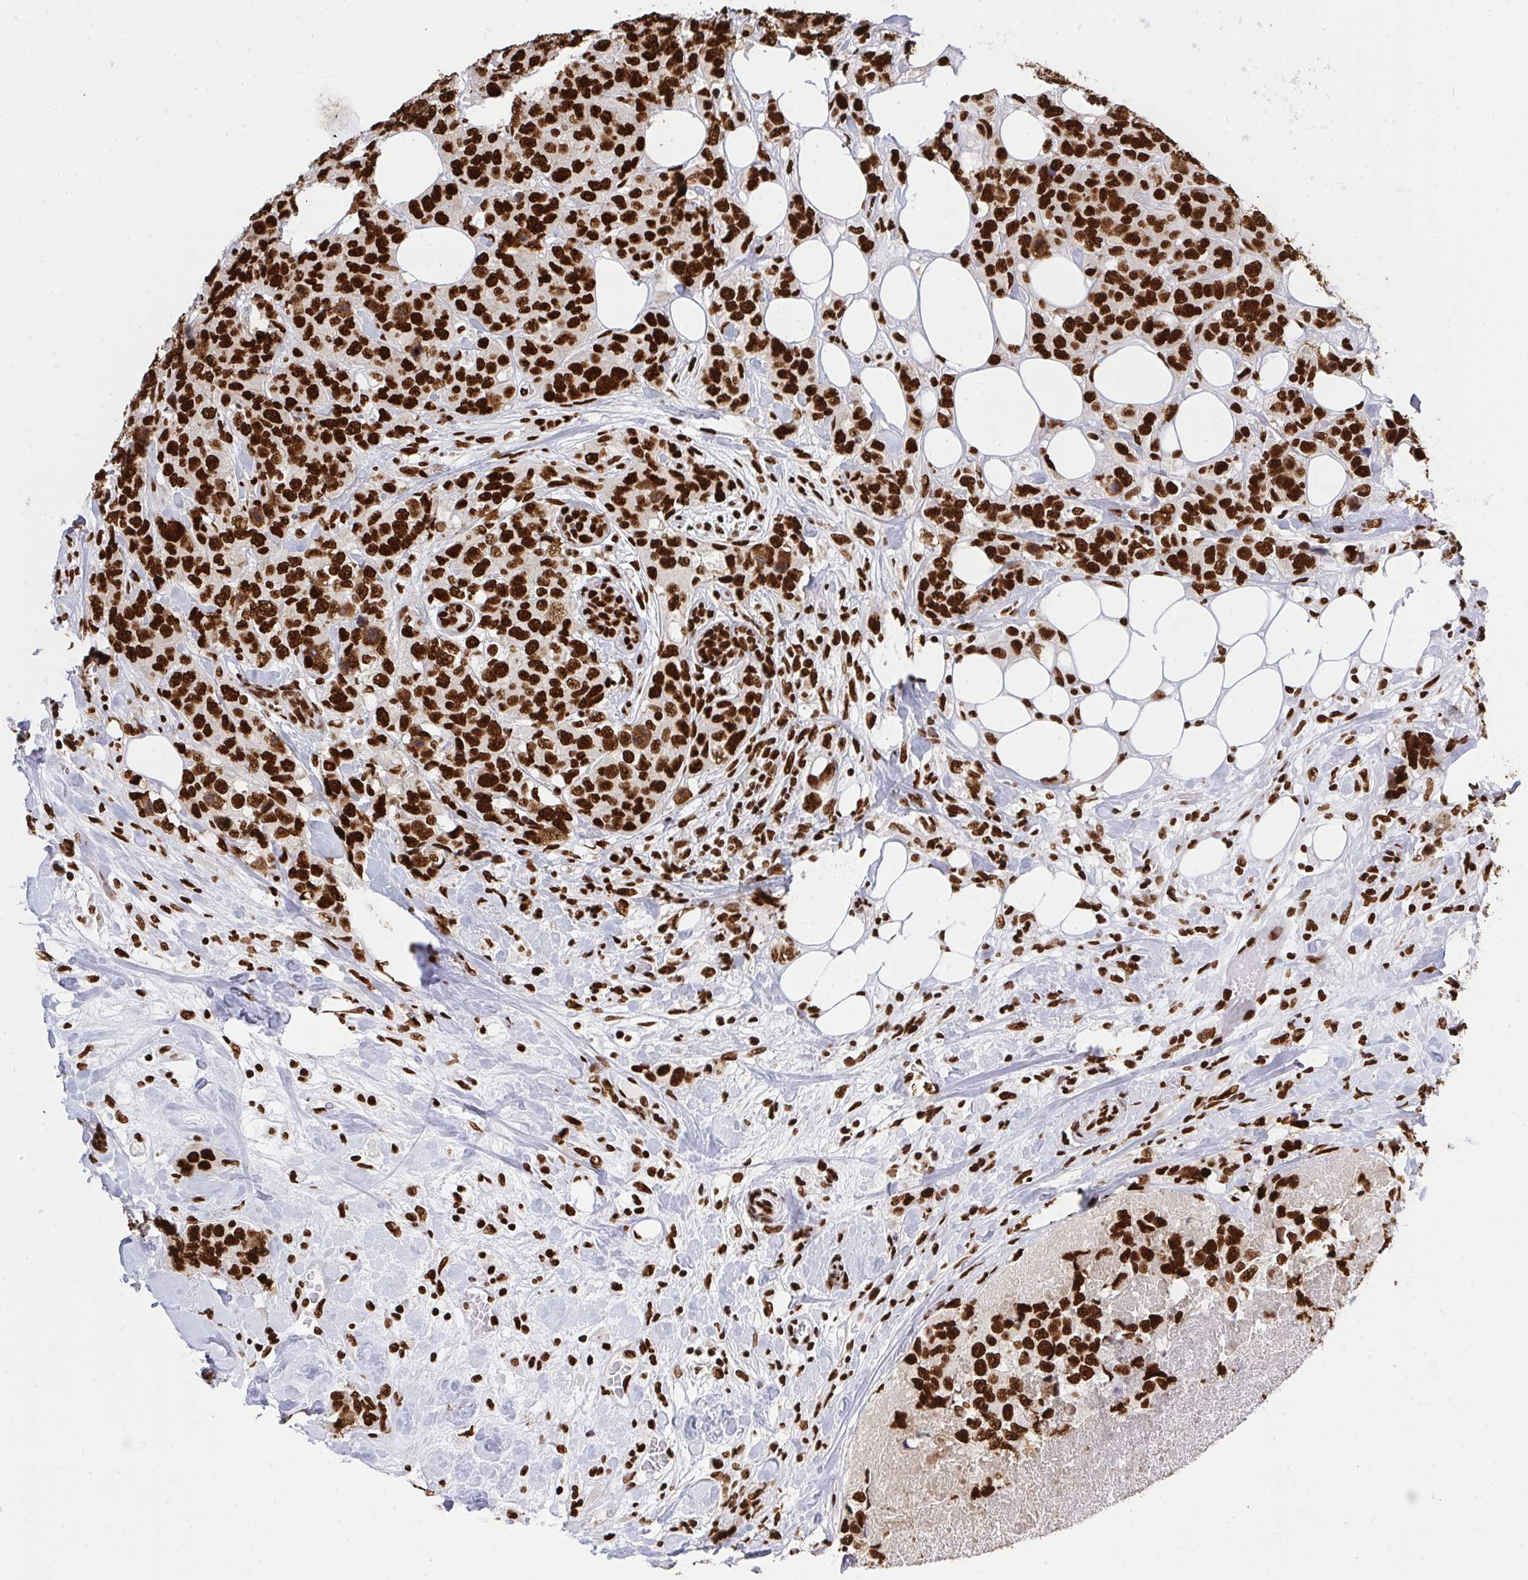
{"staining": {"intensity": "strong", "quantity": ">75%", "location": "nuclear"}, "tissue": "breast cancer", "cell_type": "Tumor cells", "image_type": "cancer", "snomed": [{"axis": "morphology", "description": "Lobular carcinoma"}, {"axis": "topography", "description": "Breast"}], "caption": "Brown immunohistochemical staining in breast cancer exhibits strong nuclear staining in about >75% of tumor cells. (brown staining indicates protein expression, while blue staining denotes nuclei).", "gene": "HNRNPL", "patient": {"sex": "female", "age": 59}}